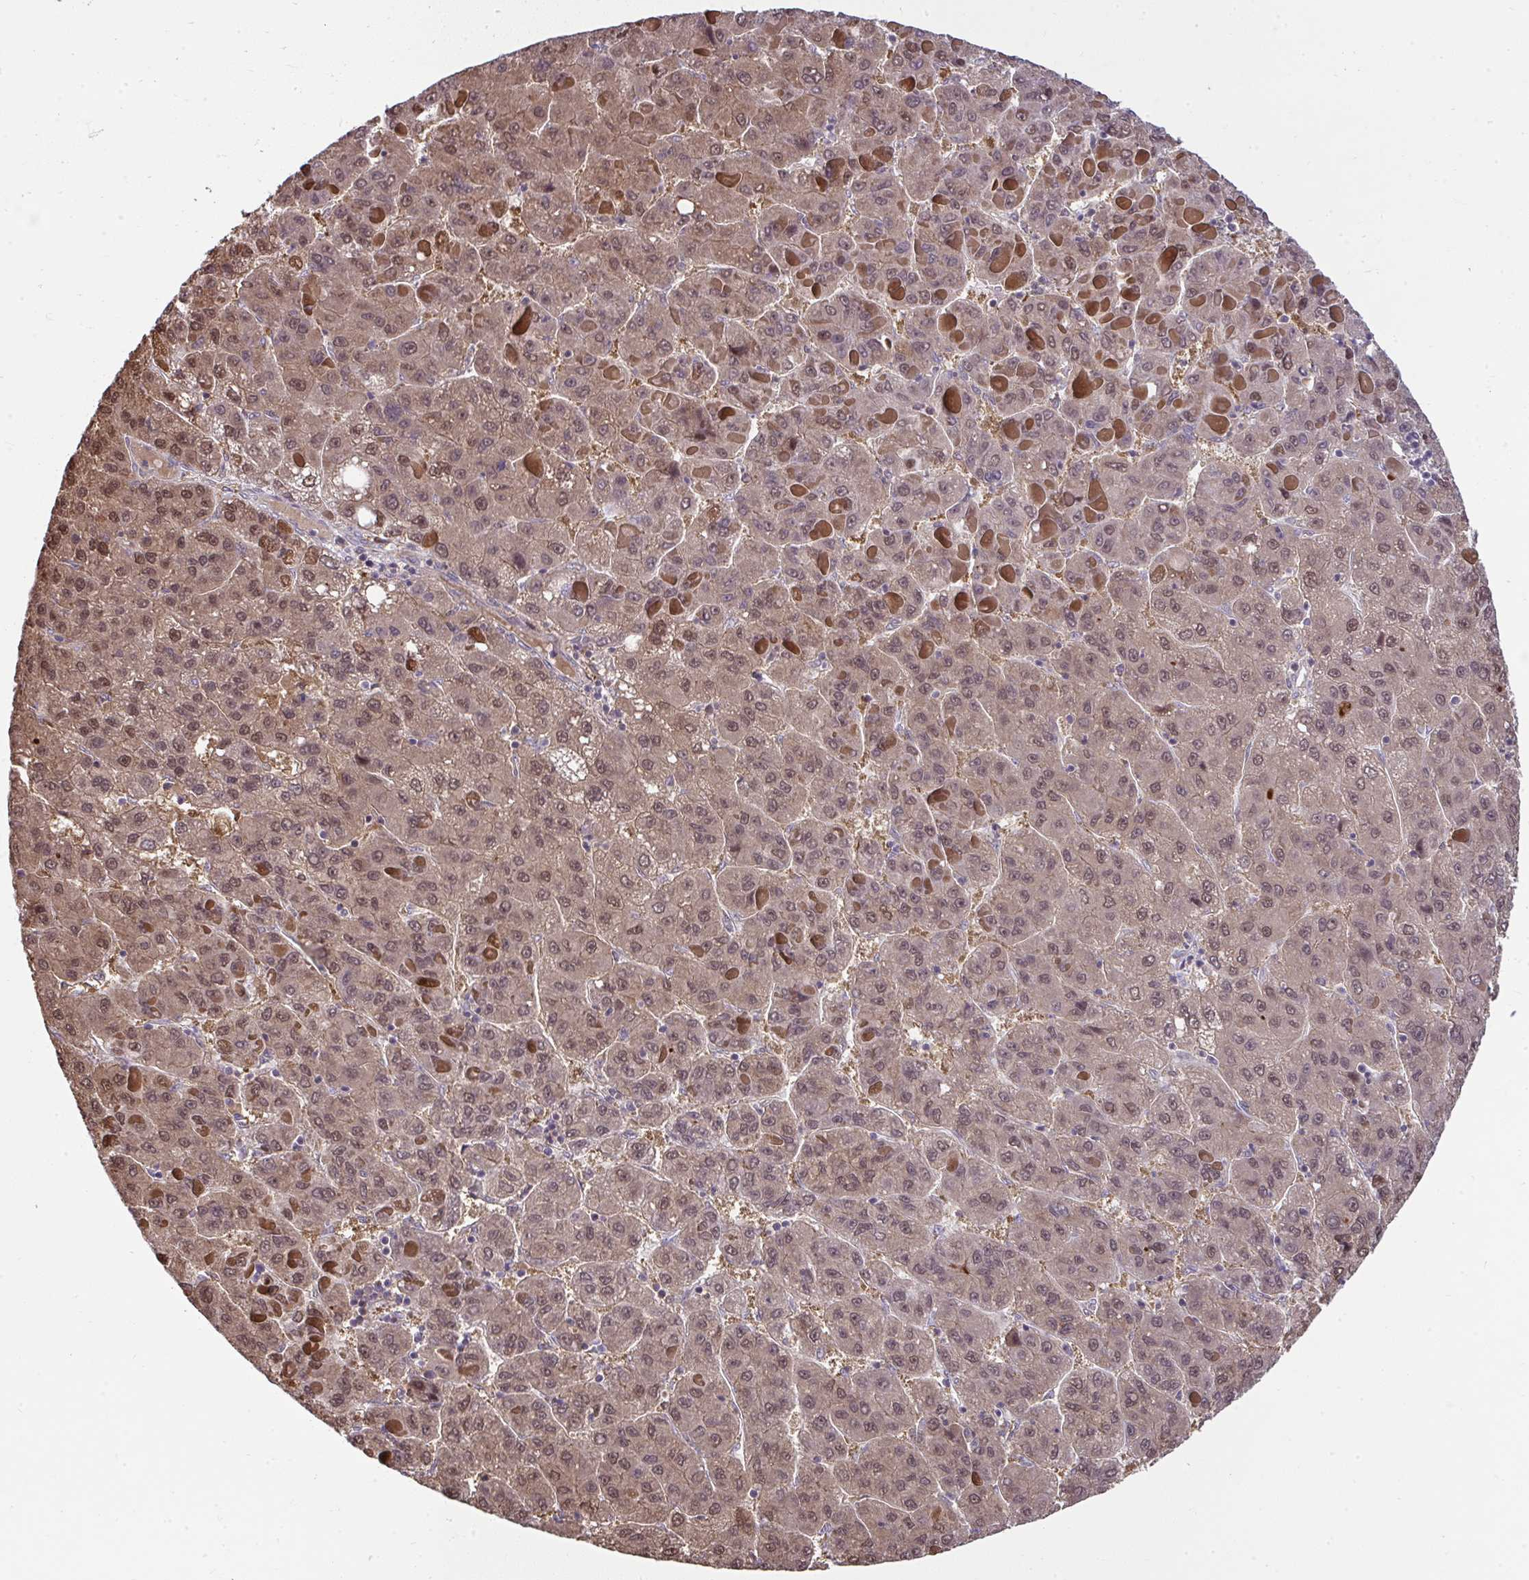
{"staining": {"intensity": "moderate", "quantity": ">75%", "location": "cytoplasmic/membranous,nuclear"}, "tissue": "liver cancer", "cell_type": "Tumor cells", "image_type": "cancer", "snomed": [{"axis": "morphology", "description": "Carcinoma, Hepatocellular, NOS"}, {"axis": "topography", "description": "Liver"}], "caption": "Immunohistochemistry (IHC) image of neoplastic tissue: human liver cancer stained using immunohistochemistry (IHC) demonstrates medium levels of moderate protein expression localized specifically in the cytoplasmic/membranous and nuclear of tumor cells, appearing as a cytoplasmic/membranous and nuclear brown color.", "gene": "RDH14", "patient": {"sex": "female", "age": 82}}